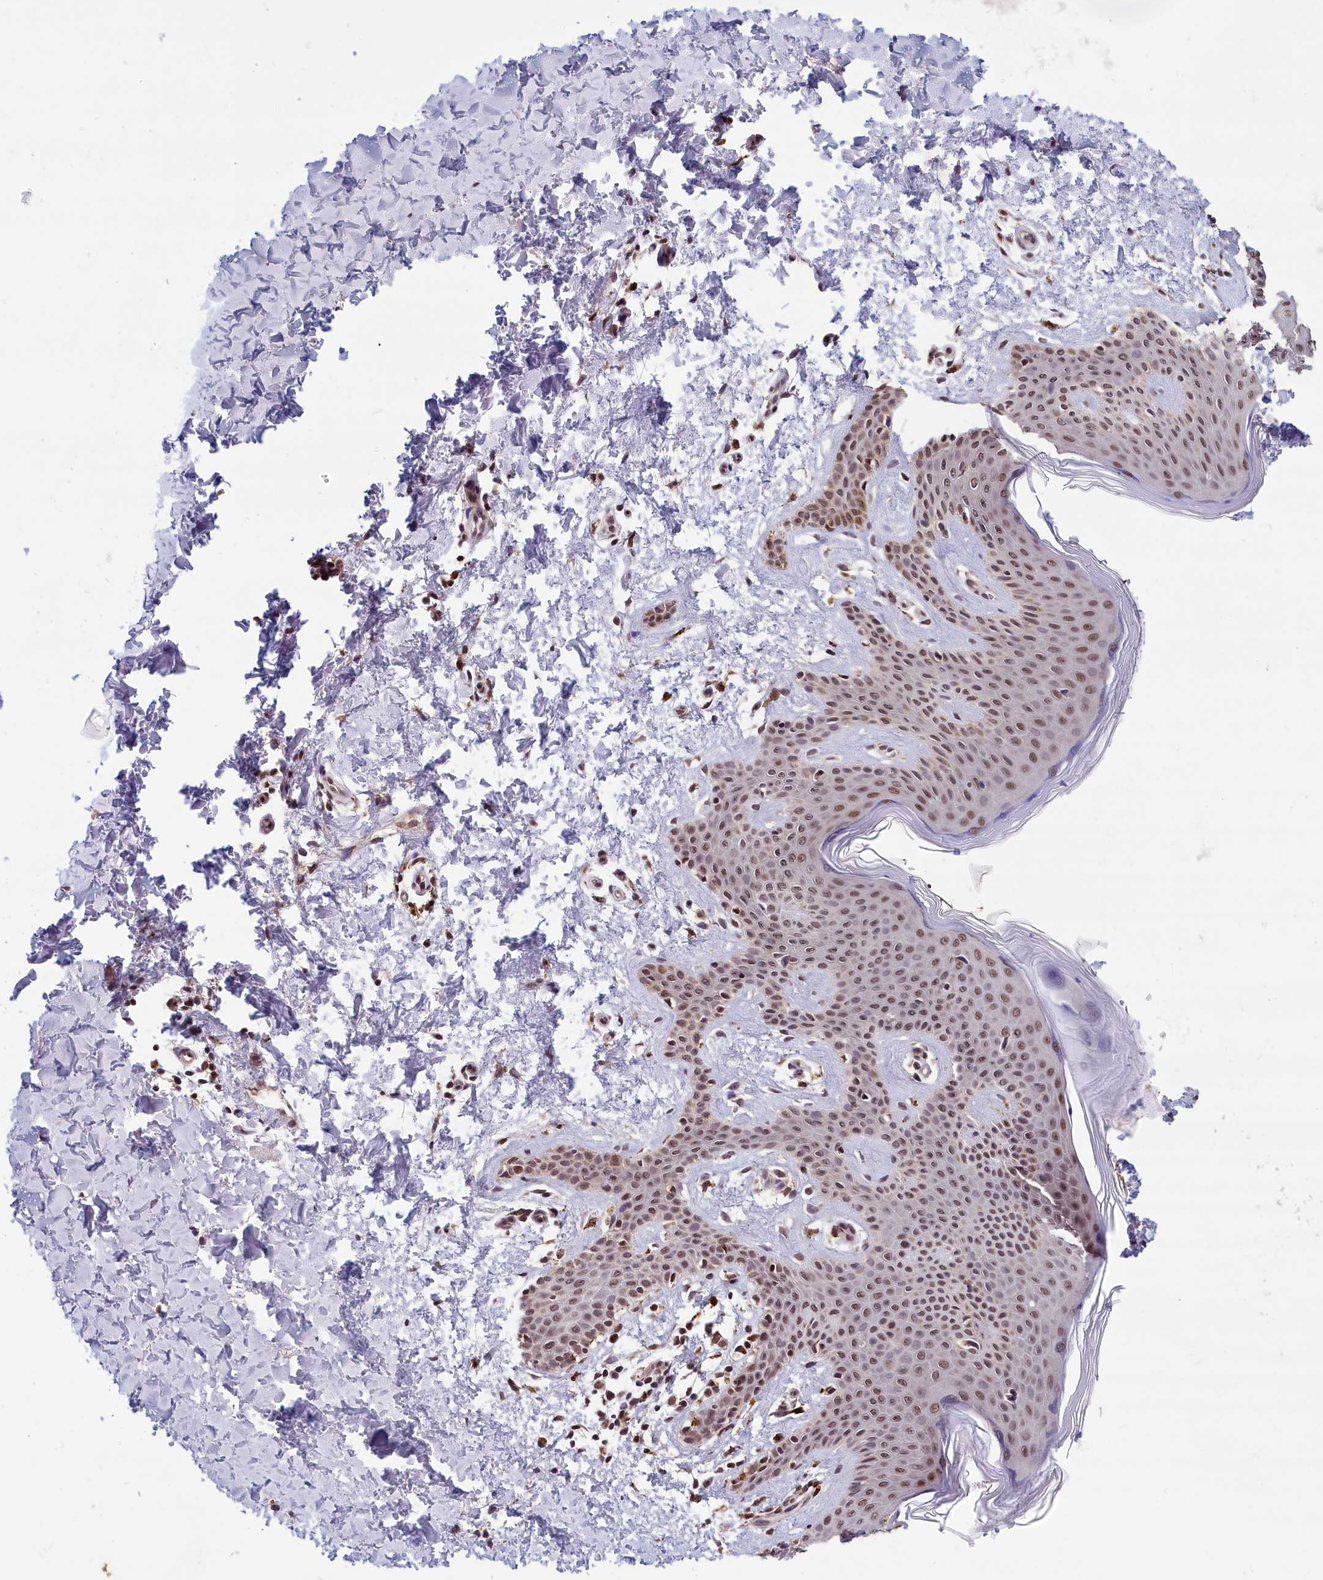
{"staining": {"intensity": "moderate", "quantity": ">75%", "location": "nuclear"}, "tissue": "skin", "cell_type": "Fibroblasts", "image_type": "normal", "snomed": [{"axis": "morphology", "description": "Normal tissue, NOS"}, {"axis": "topography", "description": "Skin"}], "caption": "High-power microscopy captured an IHC histopathology image of normal skin, revealing moderate nuclear expression in about >75% of fibroblasts. (IHC, brightfield microscopy, high magnification).", "gene": "KCNK6", "patient": {"sex": "male", "age": 36}}